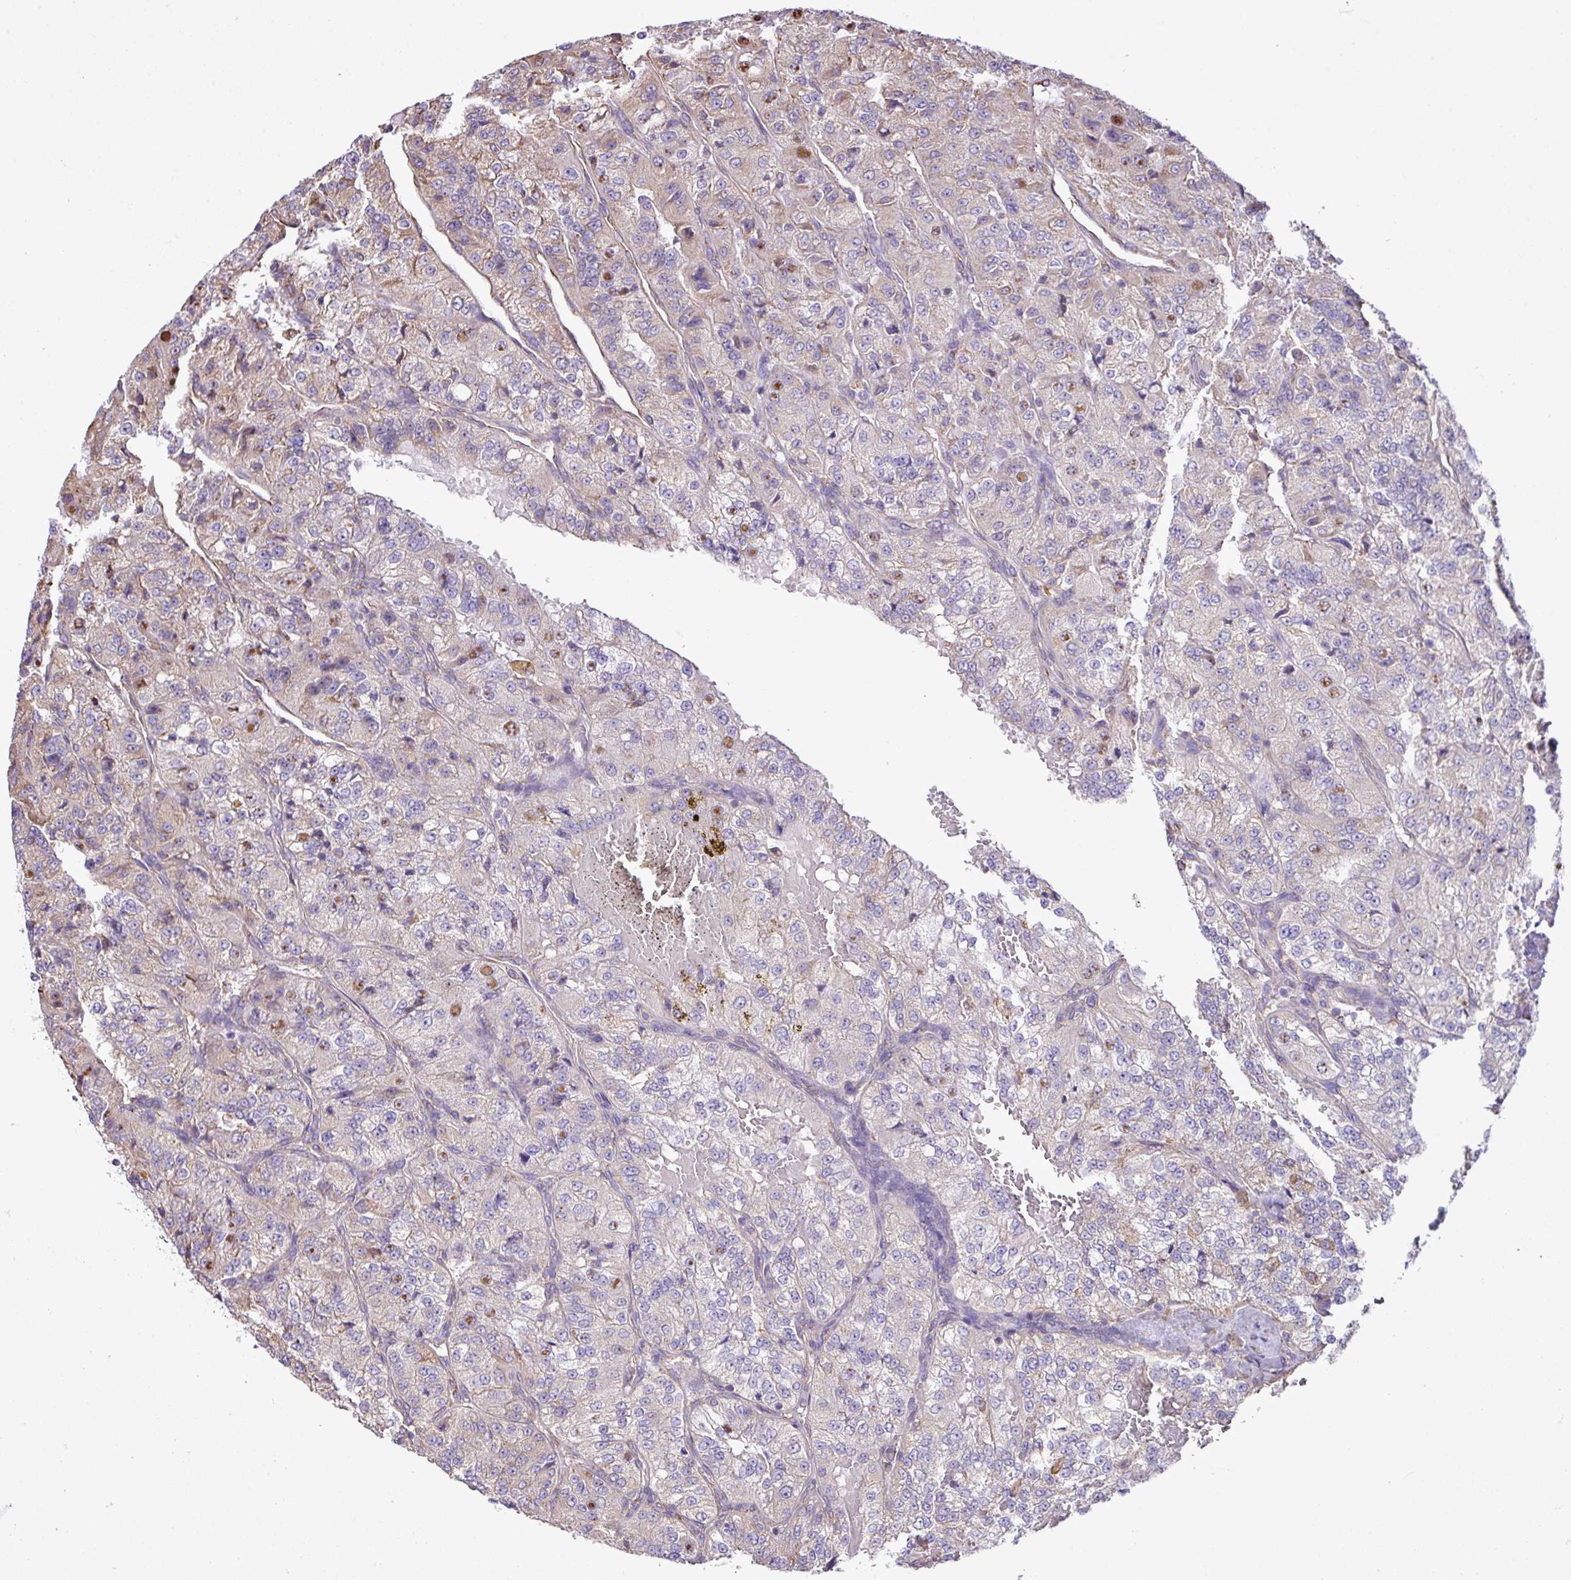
{"staining": {"intensity": "weak", "quantity": "<25%", "location": "cytoplasmic/membranous"}, "tissue": "renal cancer", "cell_type": "Tumor cells", "image_type": "cancer", "snomed": [{"axis": "morphology", "description": "Adenocarcinoma, NOS"}, {"axis": "topography", "description": "Kidney"}], "caption": "Immunohistochemistry (IHC) histopathology image of neoplastic tissue: human renal adenocarcinoma stained with DAB exhibits no significant protein positivity in tumor cells.", "gene": "ZSCAN5A", "patient": {"sex": "female", "age": 63}}